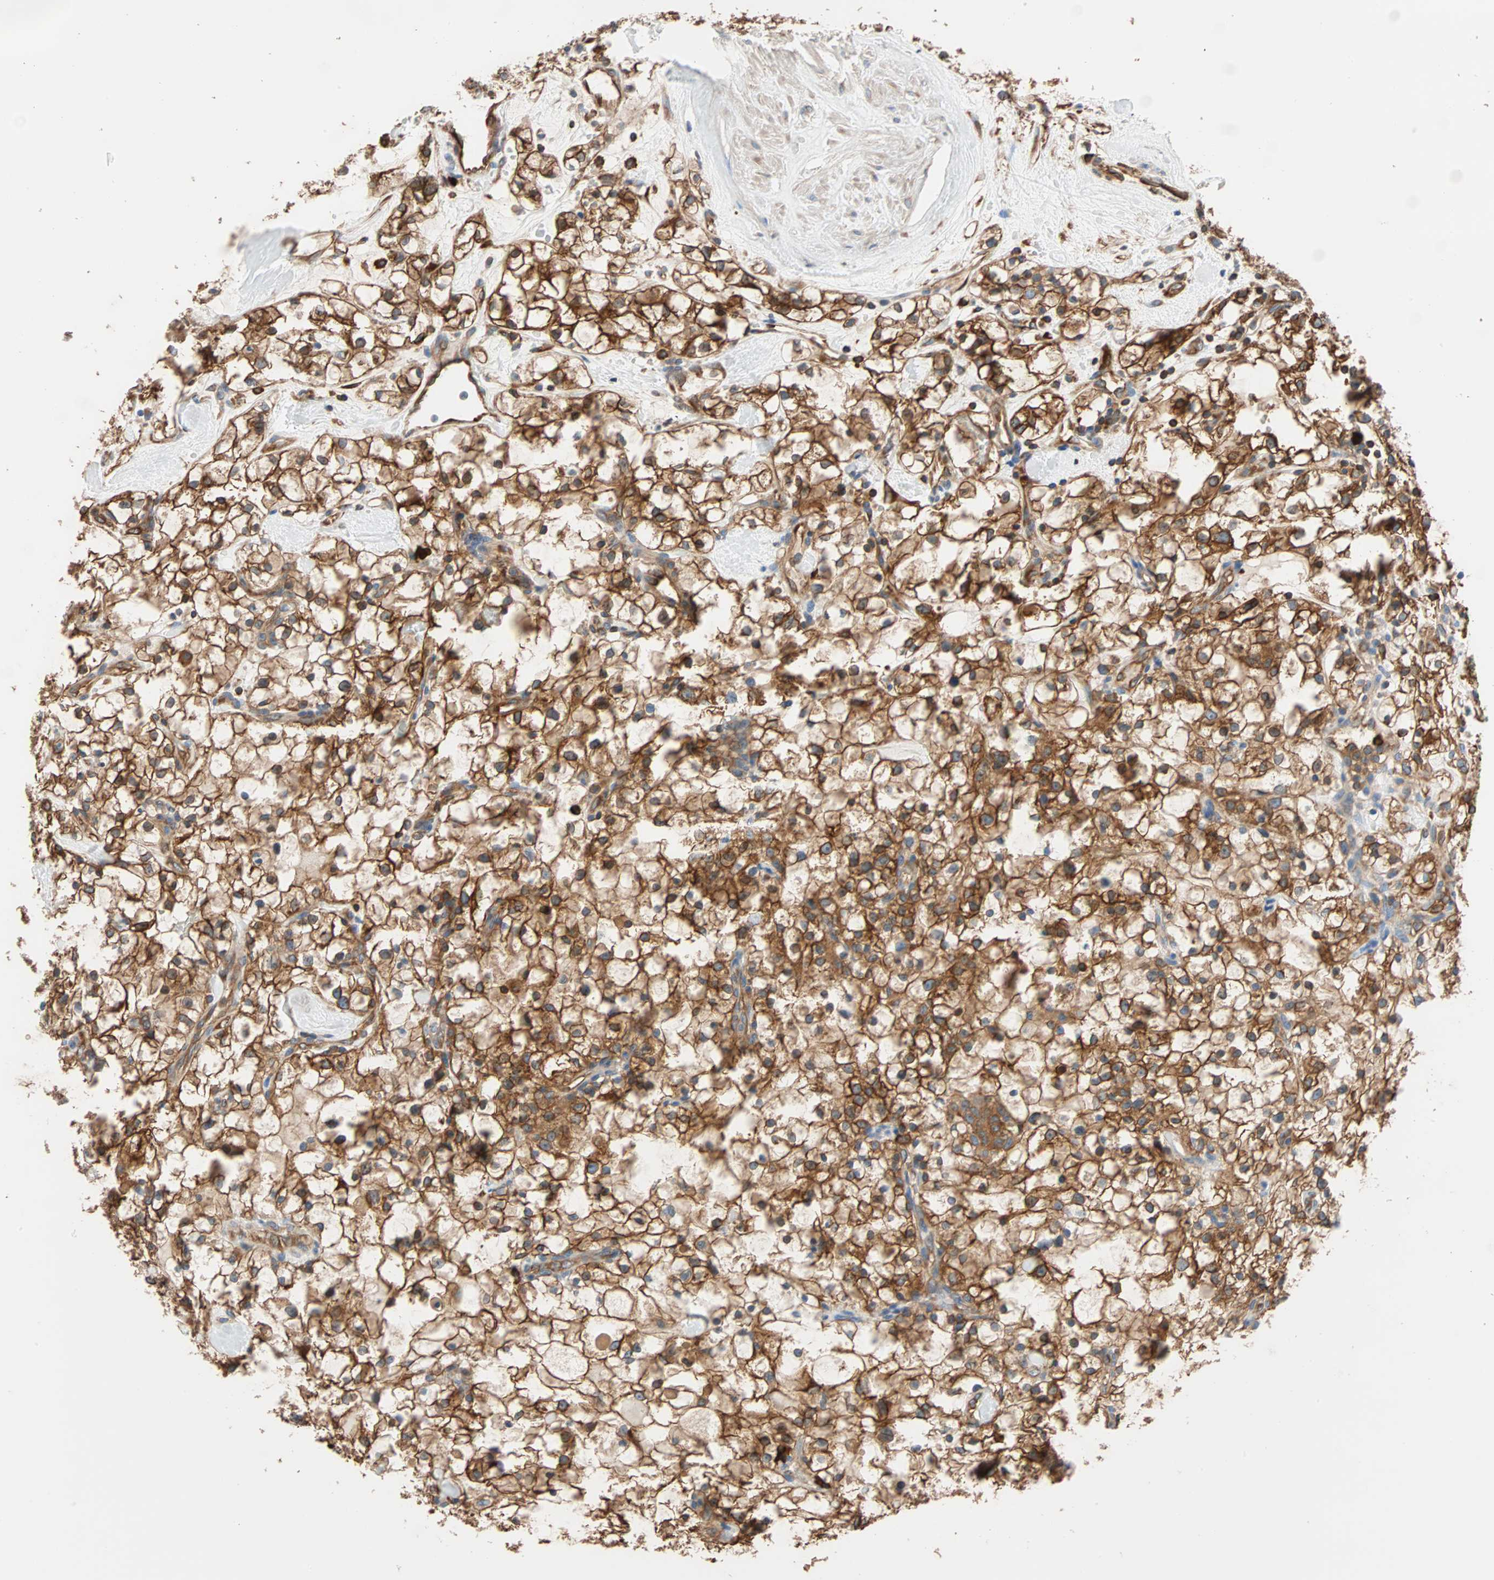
{"staining": {"intensity": "strong", "quantity": ">75%", "location": "cytoplasmic/membranous"}, "tissue": "renal cancer", "cell_type": "Tumor cells", "image_type": "cancer", "snomed": [{"axis": "morphology", "description": "Adenocarcinoma, NOS"}, {"axis": "topography", "description": "Kidney"}], "caption": "Renal cancer (adenocarcinoma) stained for a protein (brown) demonstrates strong cytoplasmic/membranous positive expression in approximately >75% of tumor cells.", "gene": "EEF2", "patient": {"sex": "female", "age": 60}}